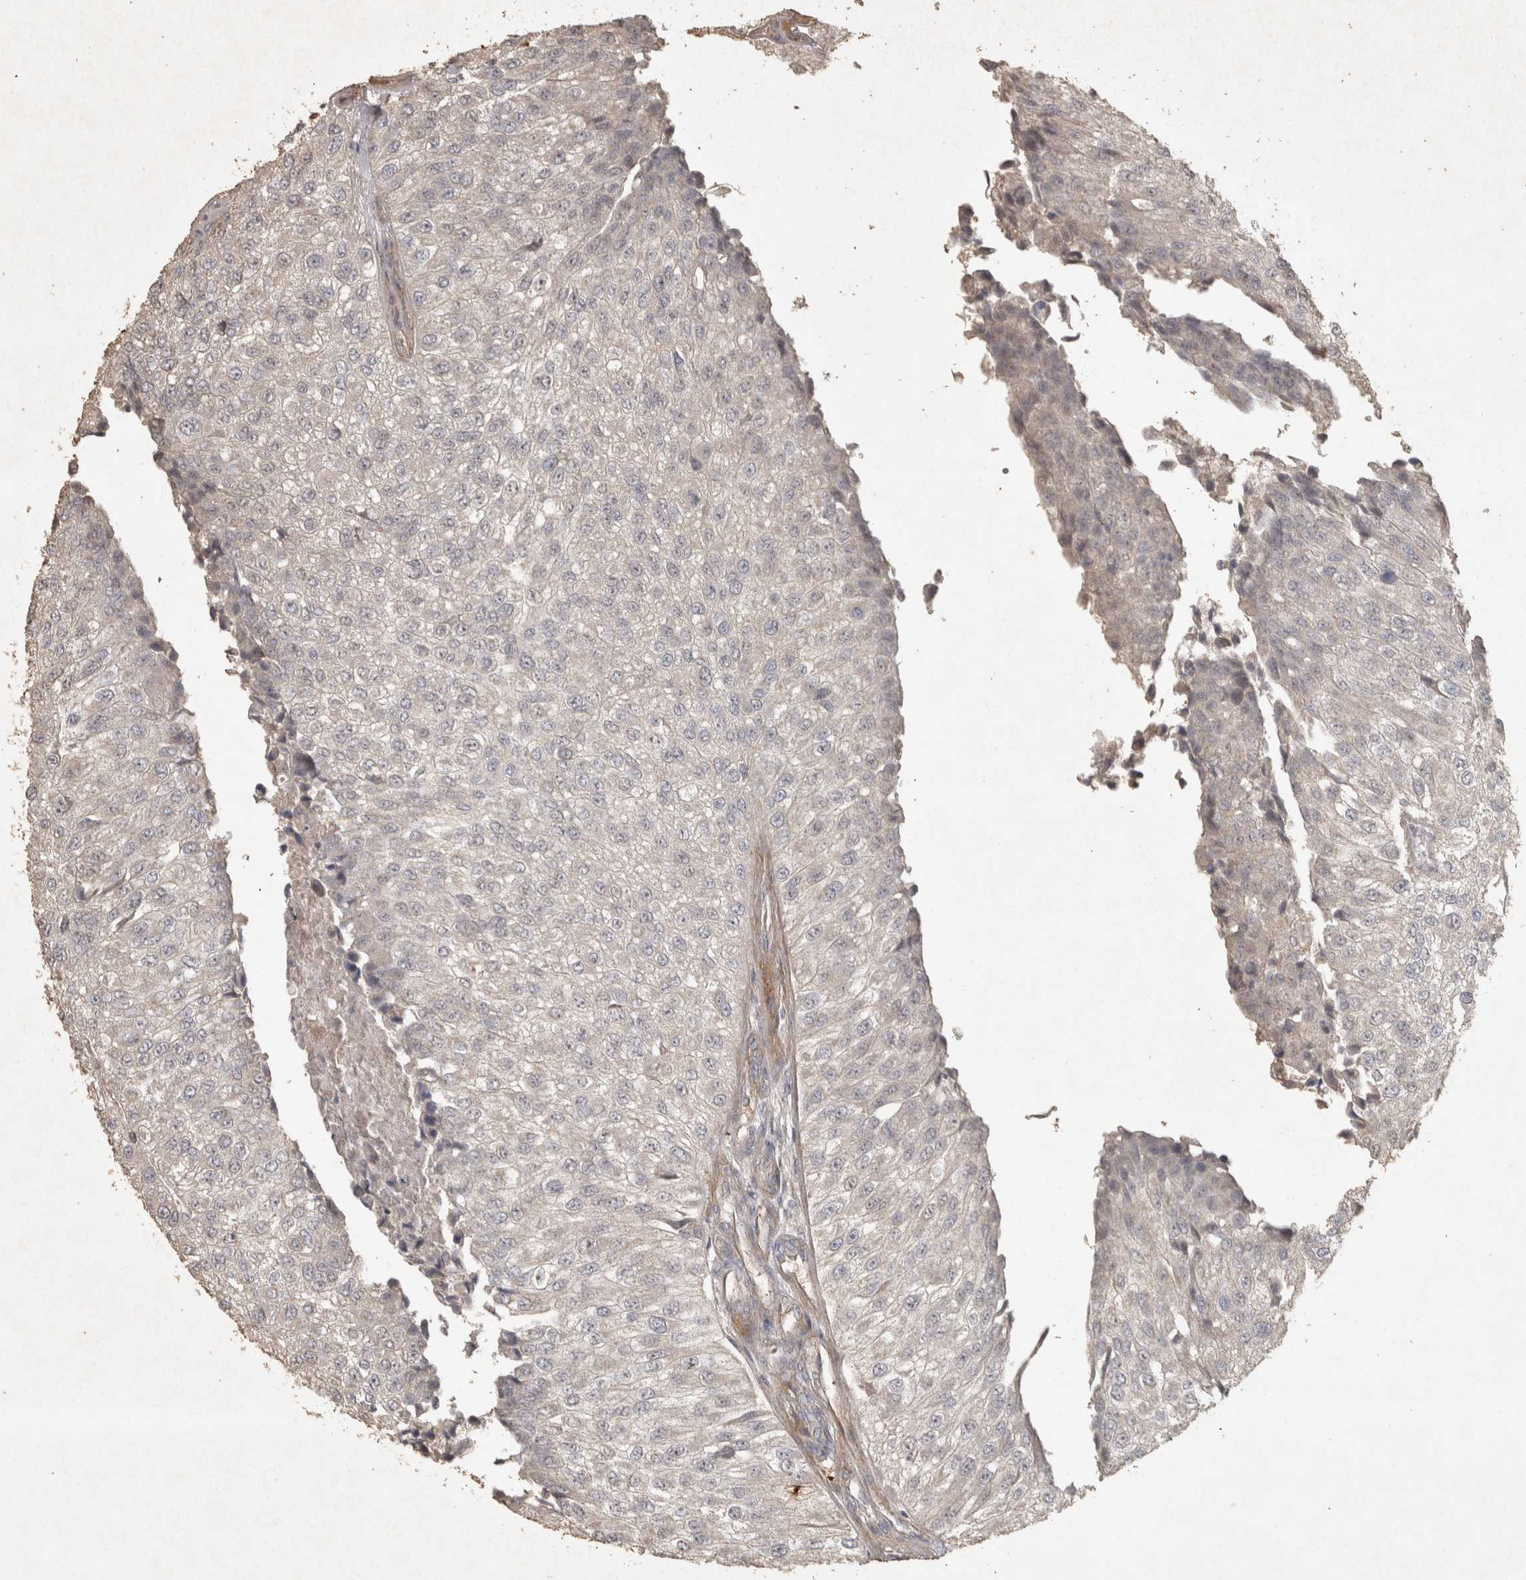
{"staining": {"intensity": "negative", "quantity": "none", "location": "none"}, "tissue": "urothelial cancer", "cell_type": "Tumor cells", "image_type": "cancer", "snomed": [{"axis": "morphology", "description": "Urothelial carcinoma, High grade"}, {"axis": "topography", "description": "Kidney"}, {"axis": "topography", "description": "Urinary bladder"}], "caption": "Immunohistochemistry of urothelial cancer exhibits no expression in tumor cells.", "gene": "OSTN", "patient": {"sex": "male", "age": 77}}